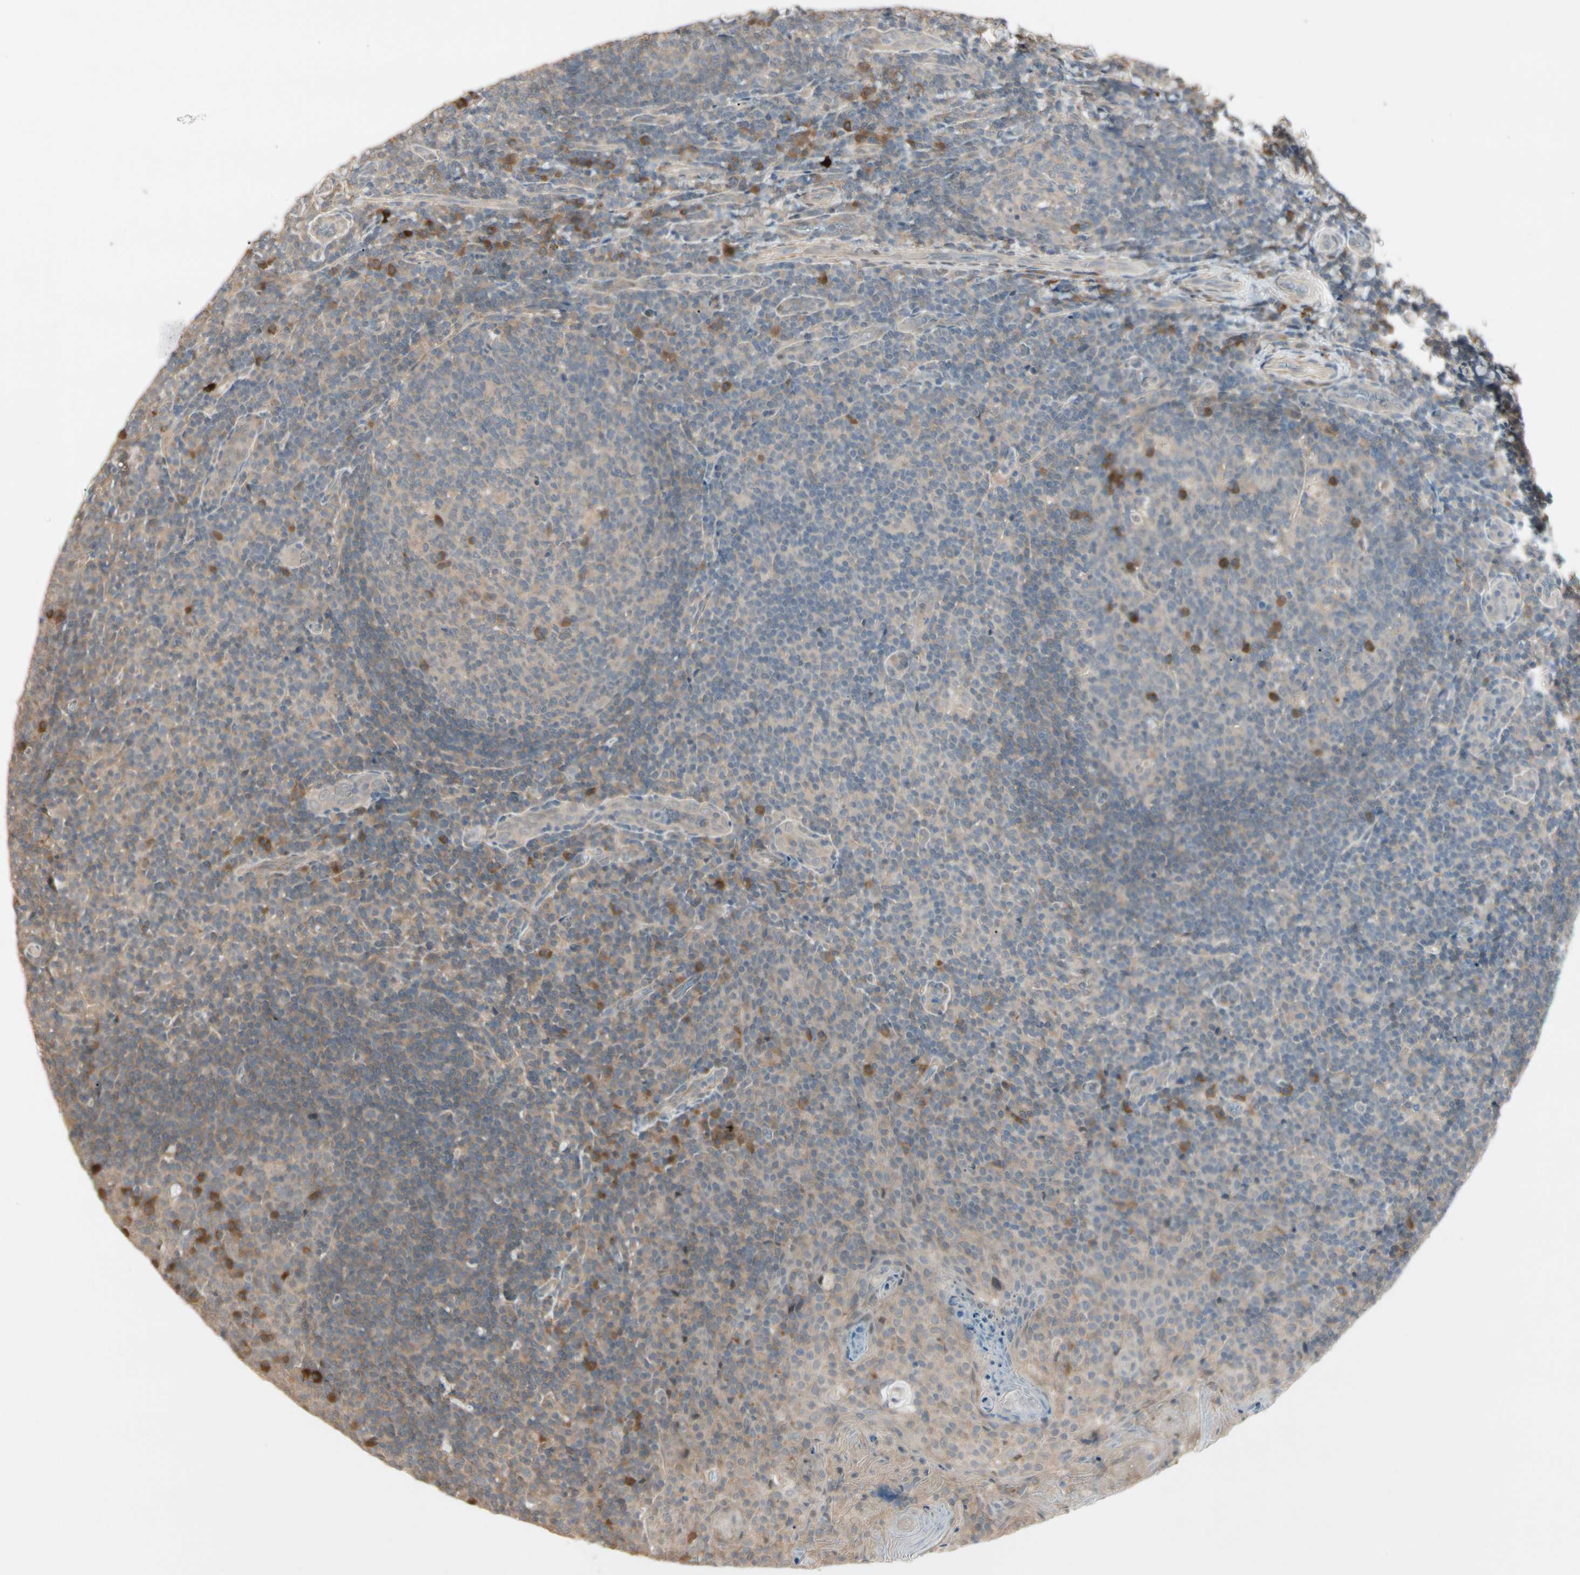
{"staining": {"intensity": "weak", "quantity": ">75%", "location": "cytoplasmic/membranous"}, "tissue": "tonsil", "cell_type": "Germinal center cells", "image_type": "normal", "snomed": [{"axis": "morphology", "description": "Normal tissue, NOS"}, {"axis": "topography", "description": "Tonsil"}], "caption": "Protein positivity by immunohistochemistry shows weak cytoplasmic/membranous positivity in about >75% of germinal center cells in normal tonsil.", "gene": "ATG4C", "patient": {"sex": "male", "age": 17}}